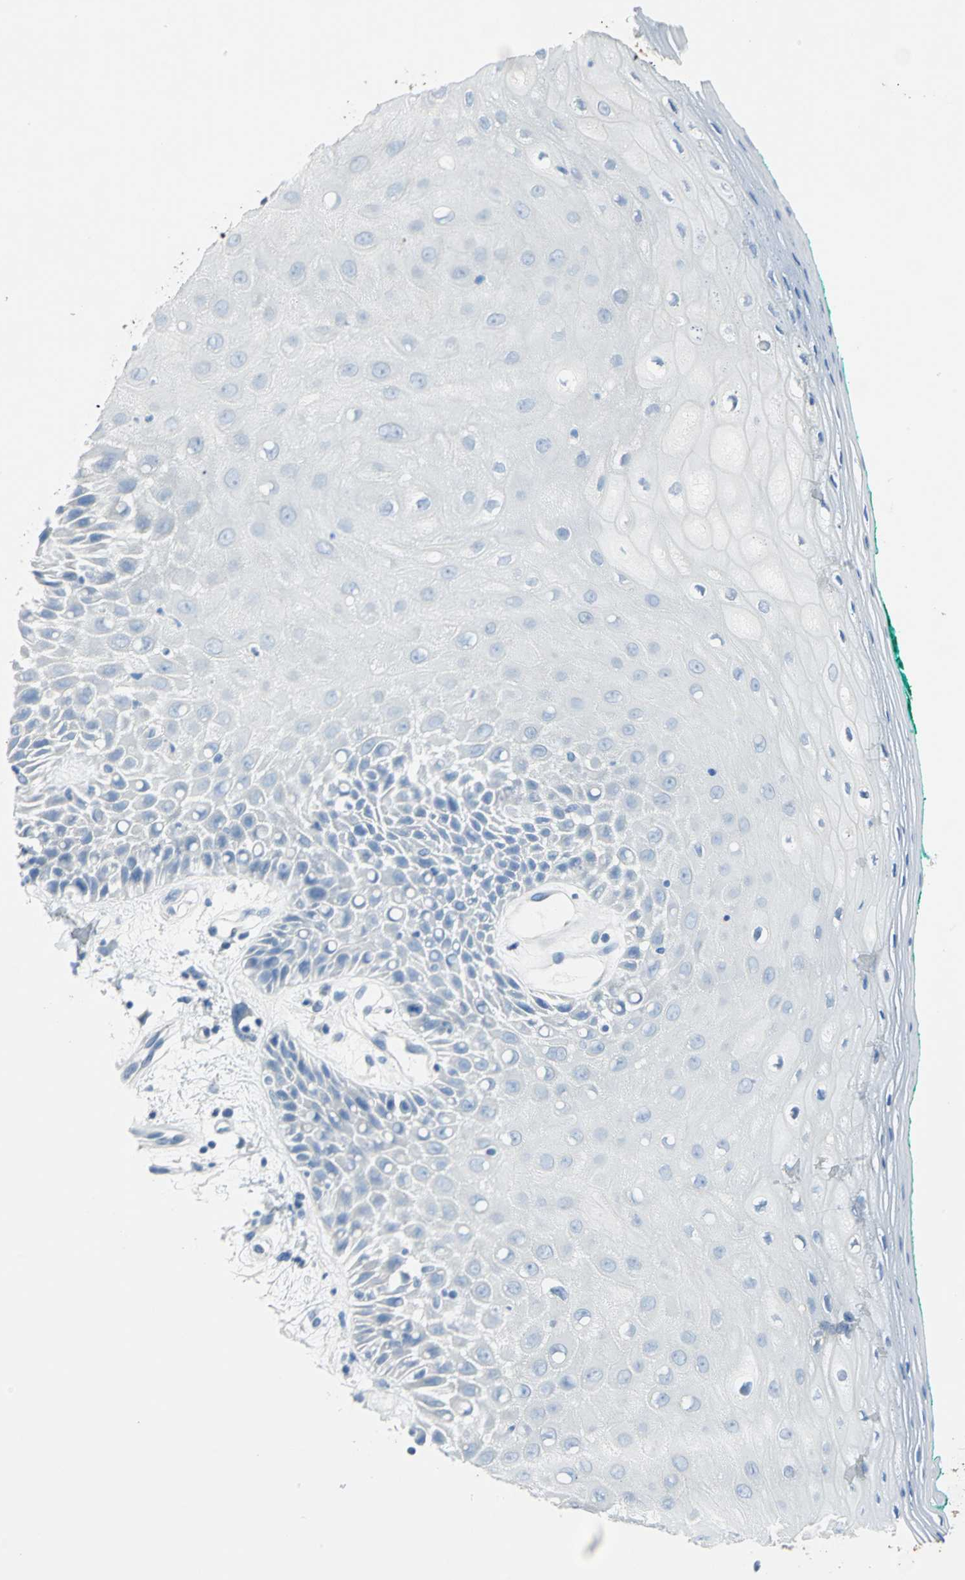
{"staining": {"intensity": "negative", "quantity": "none", "location": "none"}, "tissue": "oral mucosa", "cell_type": "Squamous epithelial cells", "image_type": "normal", "snomed": [{"axis": "morphology", "description": "Normal tissue, NOS"}, {"axis": "morphology", "description": "Squamous cell carcinoma, NOS"}, {"axis": "topography", "description": "Skeletal muscle"}, {"axis": "topography", "description": "Oral tissue"}, {"axis": "topography", "description": "Head-Neck"}], "caption": "Micrograph shows no protein positivity in squamous epithelial cells of unremarkable oral mucosa.", "gene": "PKLR", "patient": {"sex": "female", "age": 84}}